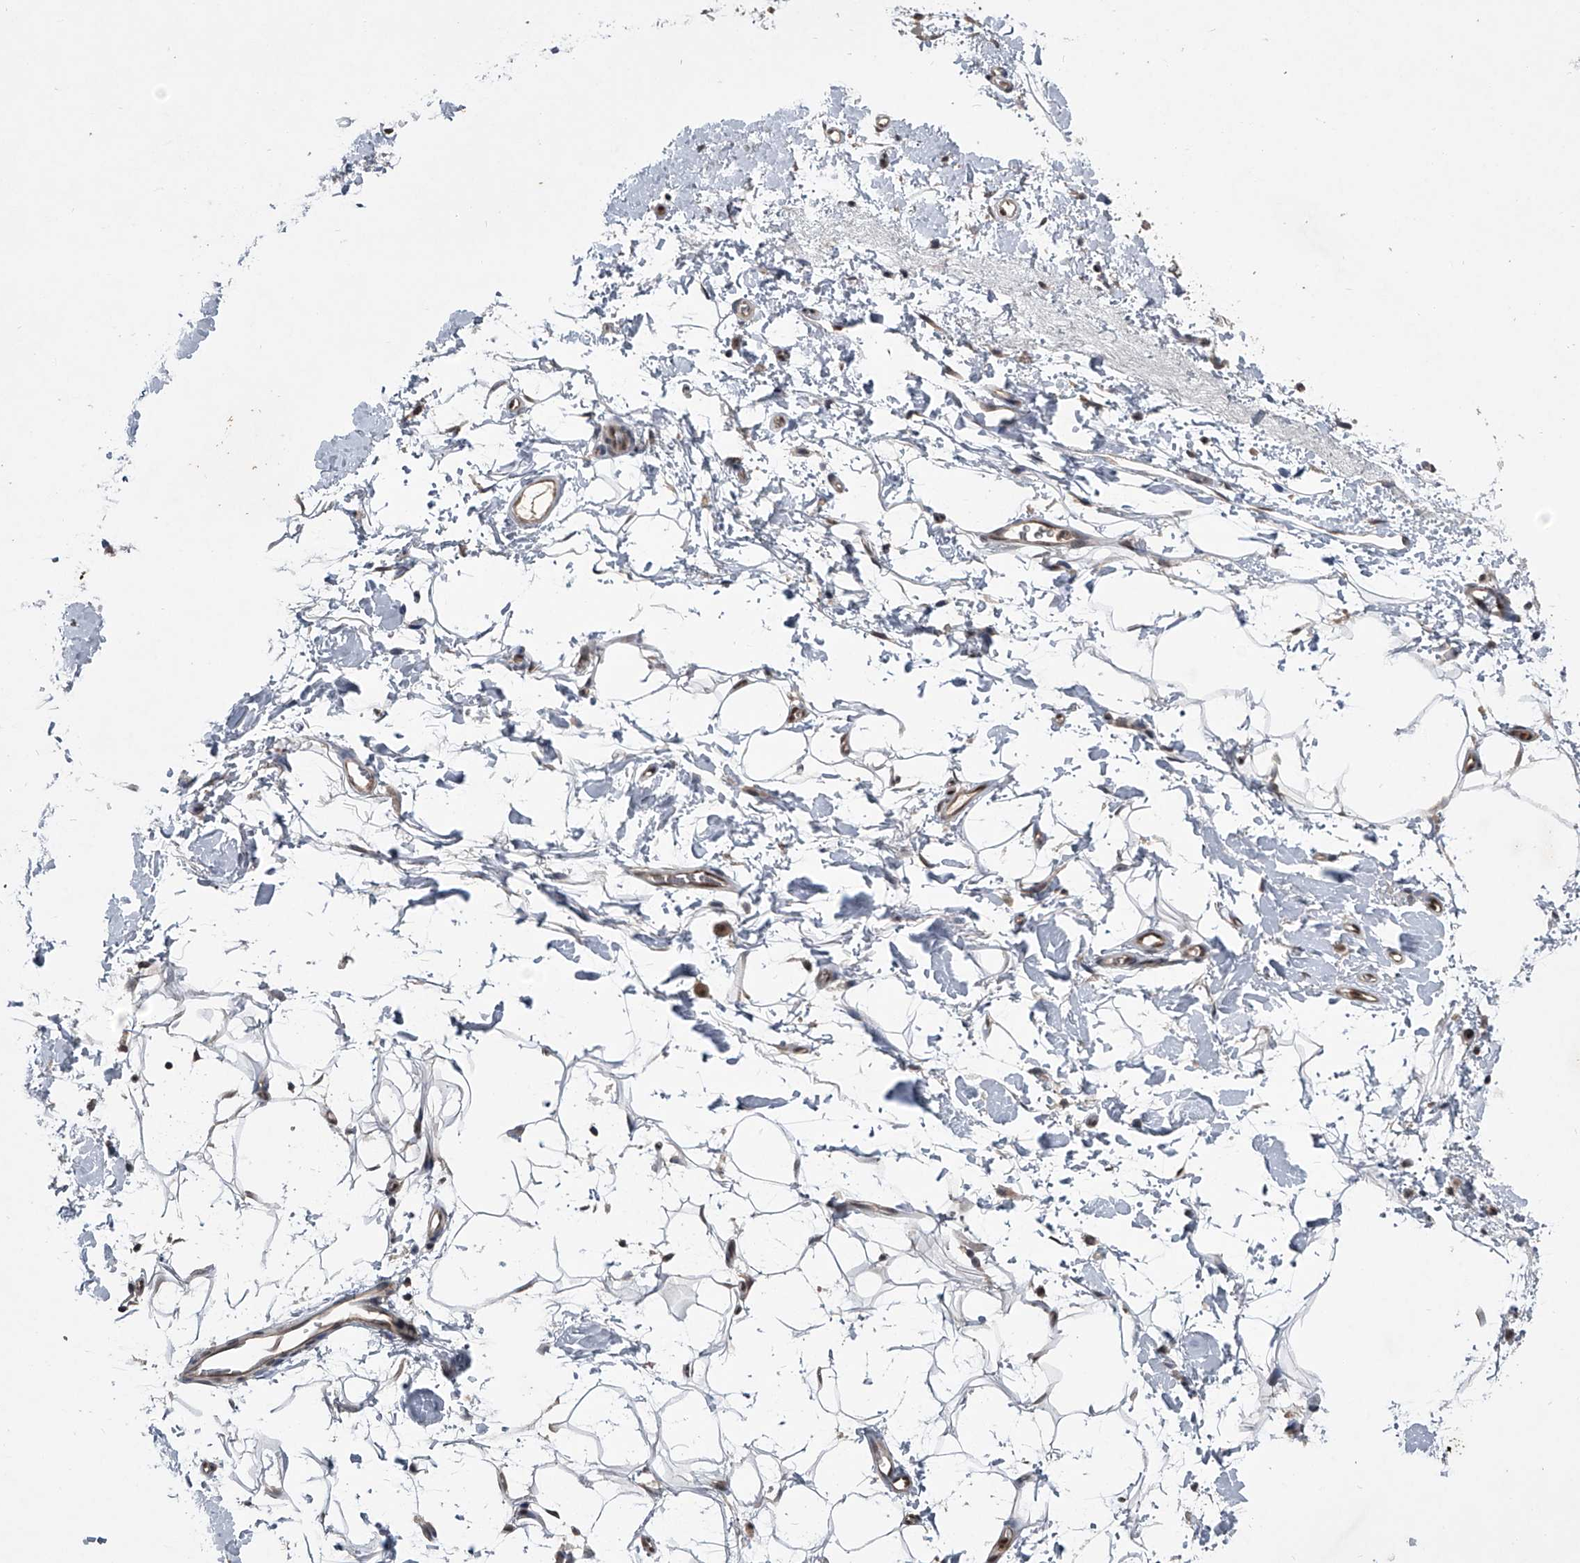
{"staining": {"intensity": "negative", "quantity": "none", "location": "none"}, "tissue": "adipose tissue", "cell_type": "Adipocytes", "image_type": "normal", "snomed": [{"axis": "morphology", "description": "Normal tissue, NOS"}, {"axis": "morphology", "description": "Adenocarcinoma, NOS"}, {"axis": "topography", "description": "Pancreas"}, {"axis": "topography", "description": "Peripheral nerve tissue"}], "caption": "Human adipose tissue stained for a protein using immunohistochemistry exhibits no staining in adipocytes.", "gene": "TSNAX", "patient": {"sex": "male", "age": 59}}